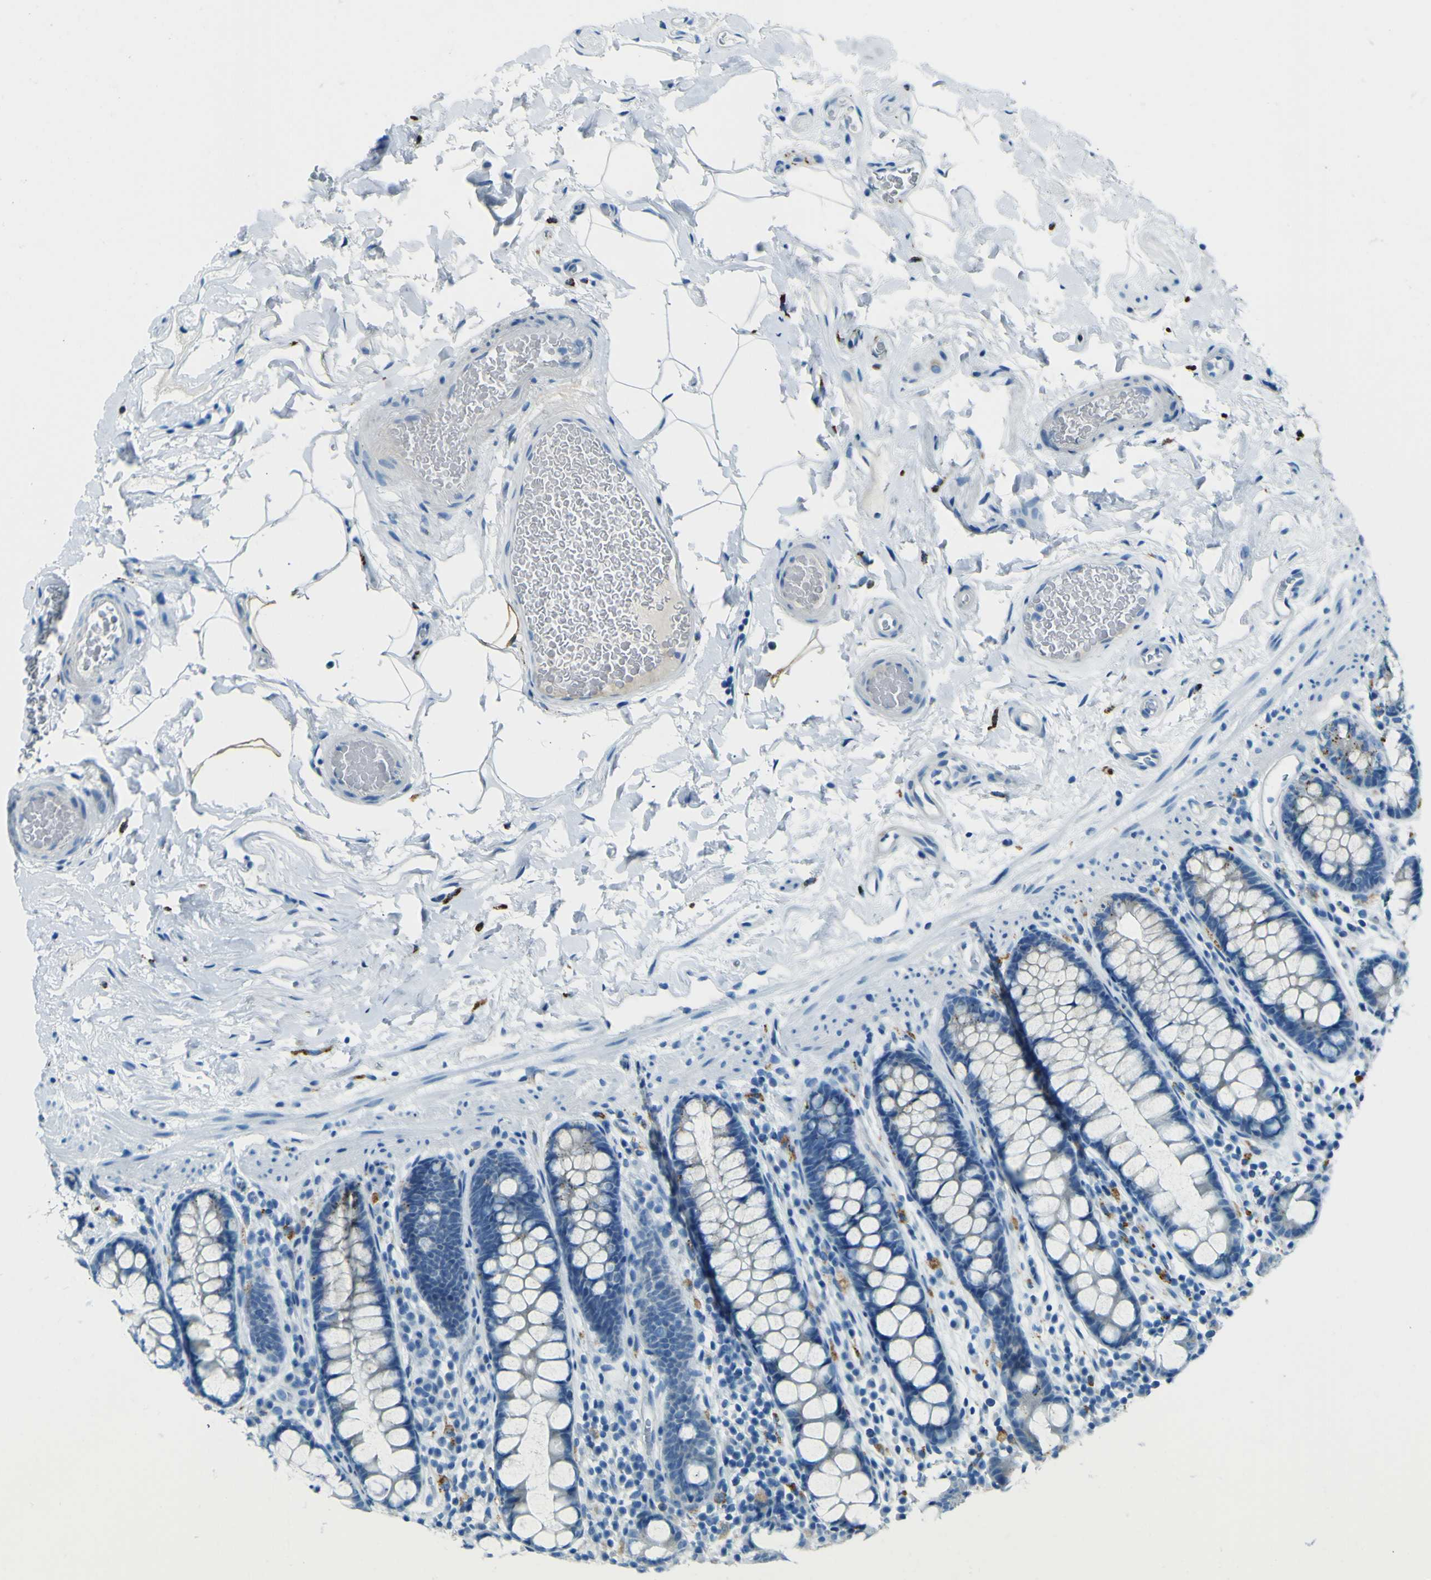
{"staining": {"intensity": "negative", "quantity": "none", "location": "none"}, "tissue": "colon", "cell_type": "Endothelial cells", "image_type": "normal", "snomed": [{"axis": "morphology", "description": "Normal tissue, NOS"}, {"axis": "topography", "description": "Colon"}], "caption": "Endothelial cells show no significant expression in unremarkable colon. Brightfield microscopy of immunohistochemistry (IHC) stained with DAB (brown) and hematoxylin (blue), captured at high magnification.", "gene": "PDE9A", "patient": {"sex": "female", "age": 80}}